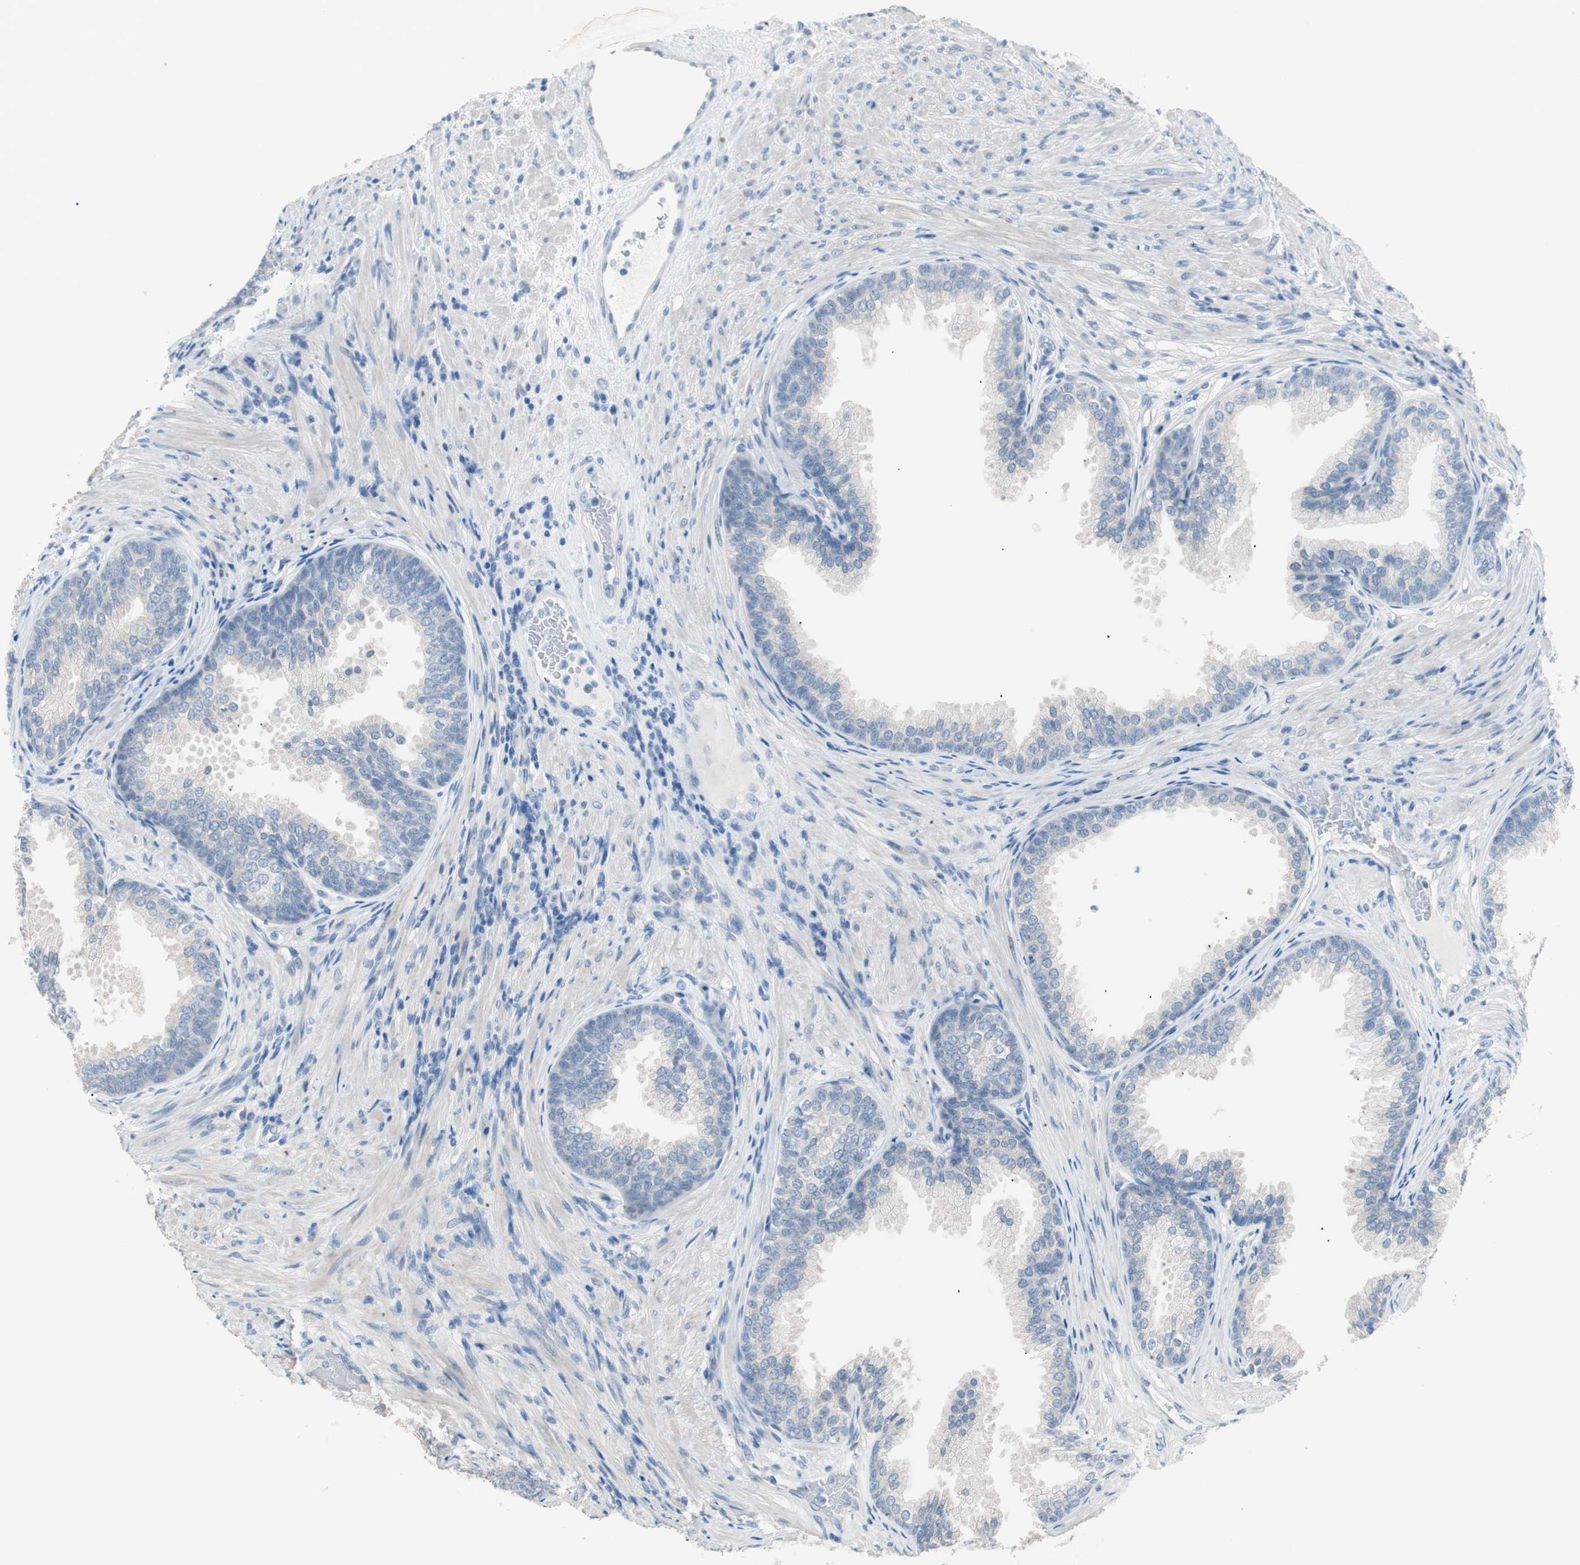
{"staining": {"intensity": "negative", "quantity": "none", "location": "none"}, "tissue": "prostate", "cell_type": "Glandular cells", "image_type": "normal", "snomed": [{"axis": "morphology", "description": "Normal tissue, NOS"}, {"axis": "topography", "description": "Prostate"}], "caption": "IHC histopathology image of benign prostate: human prostate stained with DAB (3,3'-diaminobenzidine) reveals no significant protein positivity in glandular cells. (Stains: DAB immunohistochemistry (IHC) with hematoxylin counter stain, Microscopy: brightfield microscopy at high magnification).", "gene": "VIL1", "patient": {"sex": "male", "age": 76}}